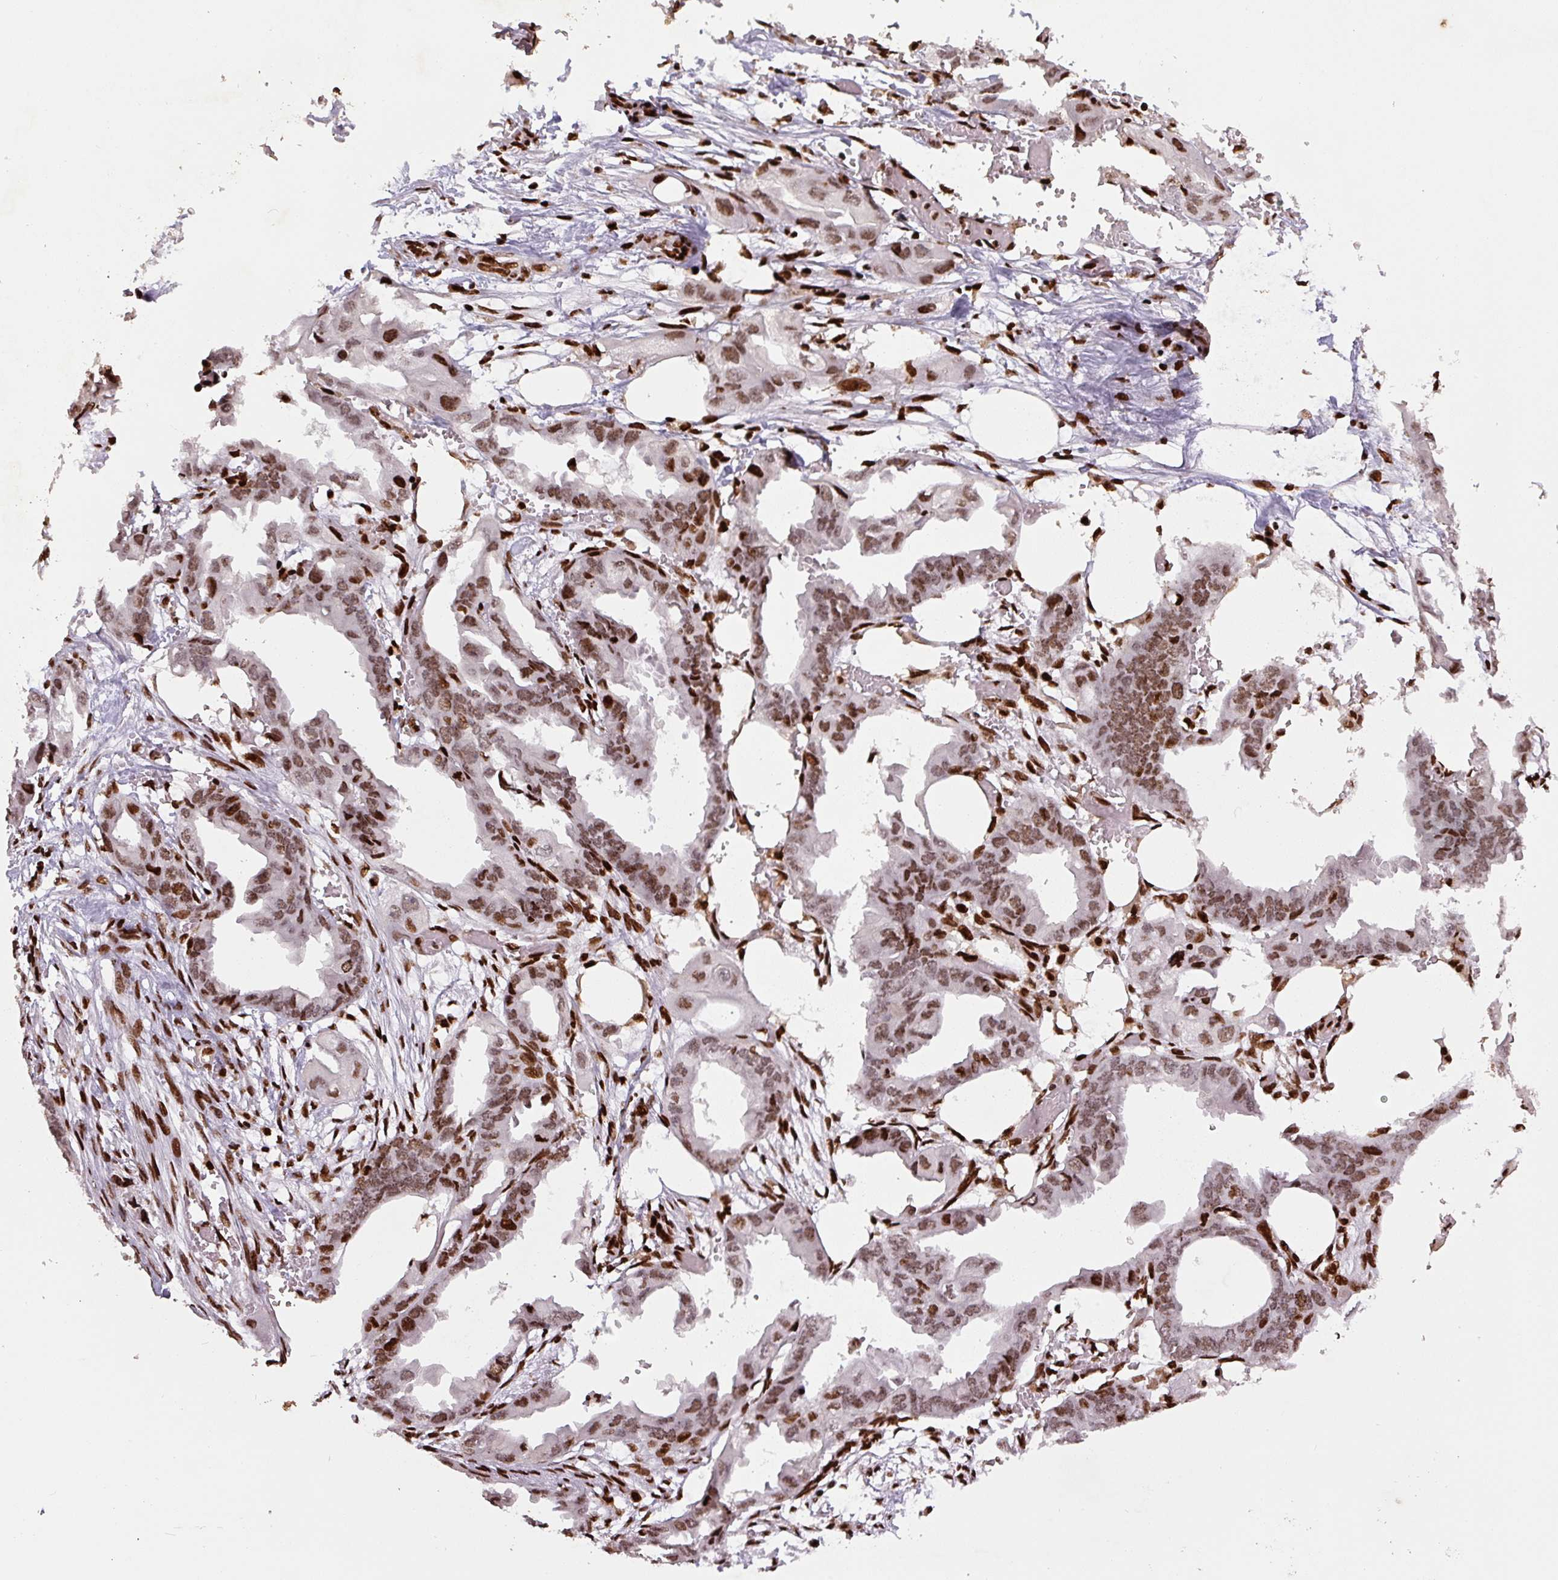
{"staining": {"intensity": "moderate", "quantity": ">75%", "location": "nuclear"}, "tissue": "endometrial cancer", "cell_type": "Tumor cells", "image_type": "cancer", "snomed": [{"axis": "morphology", "description": "Adenocarcinoma, NOS"}, {"axis": "morphology", "description": "Adenocarcinoma, metastatic, NOS"}, {"axis": "topography", "description": "Adipose tissue"}, {"axis": "topography", "description": "Endometrium"}], "caption": "Endometrial cancer was stained to show a protein in brown. There is medium levels of moderate nuclear expression in approximately >75% of tumor cells.", "gene": "PYDC2", "patient": {"sex": "female", "age": 67}}